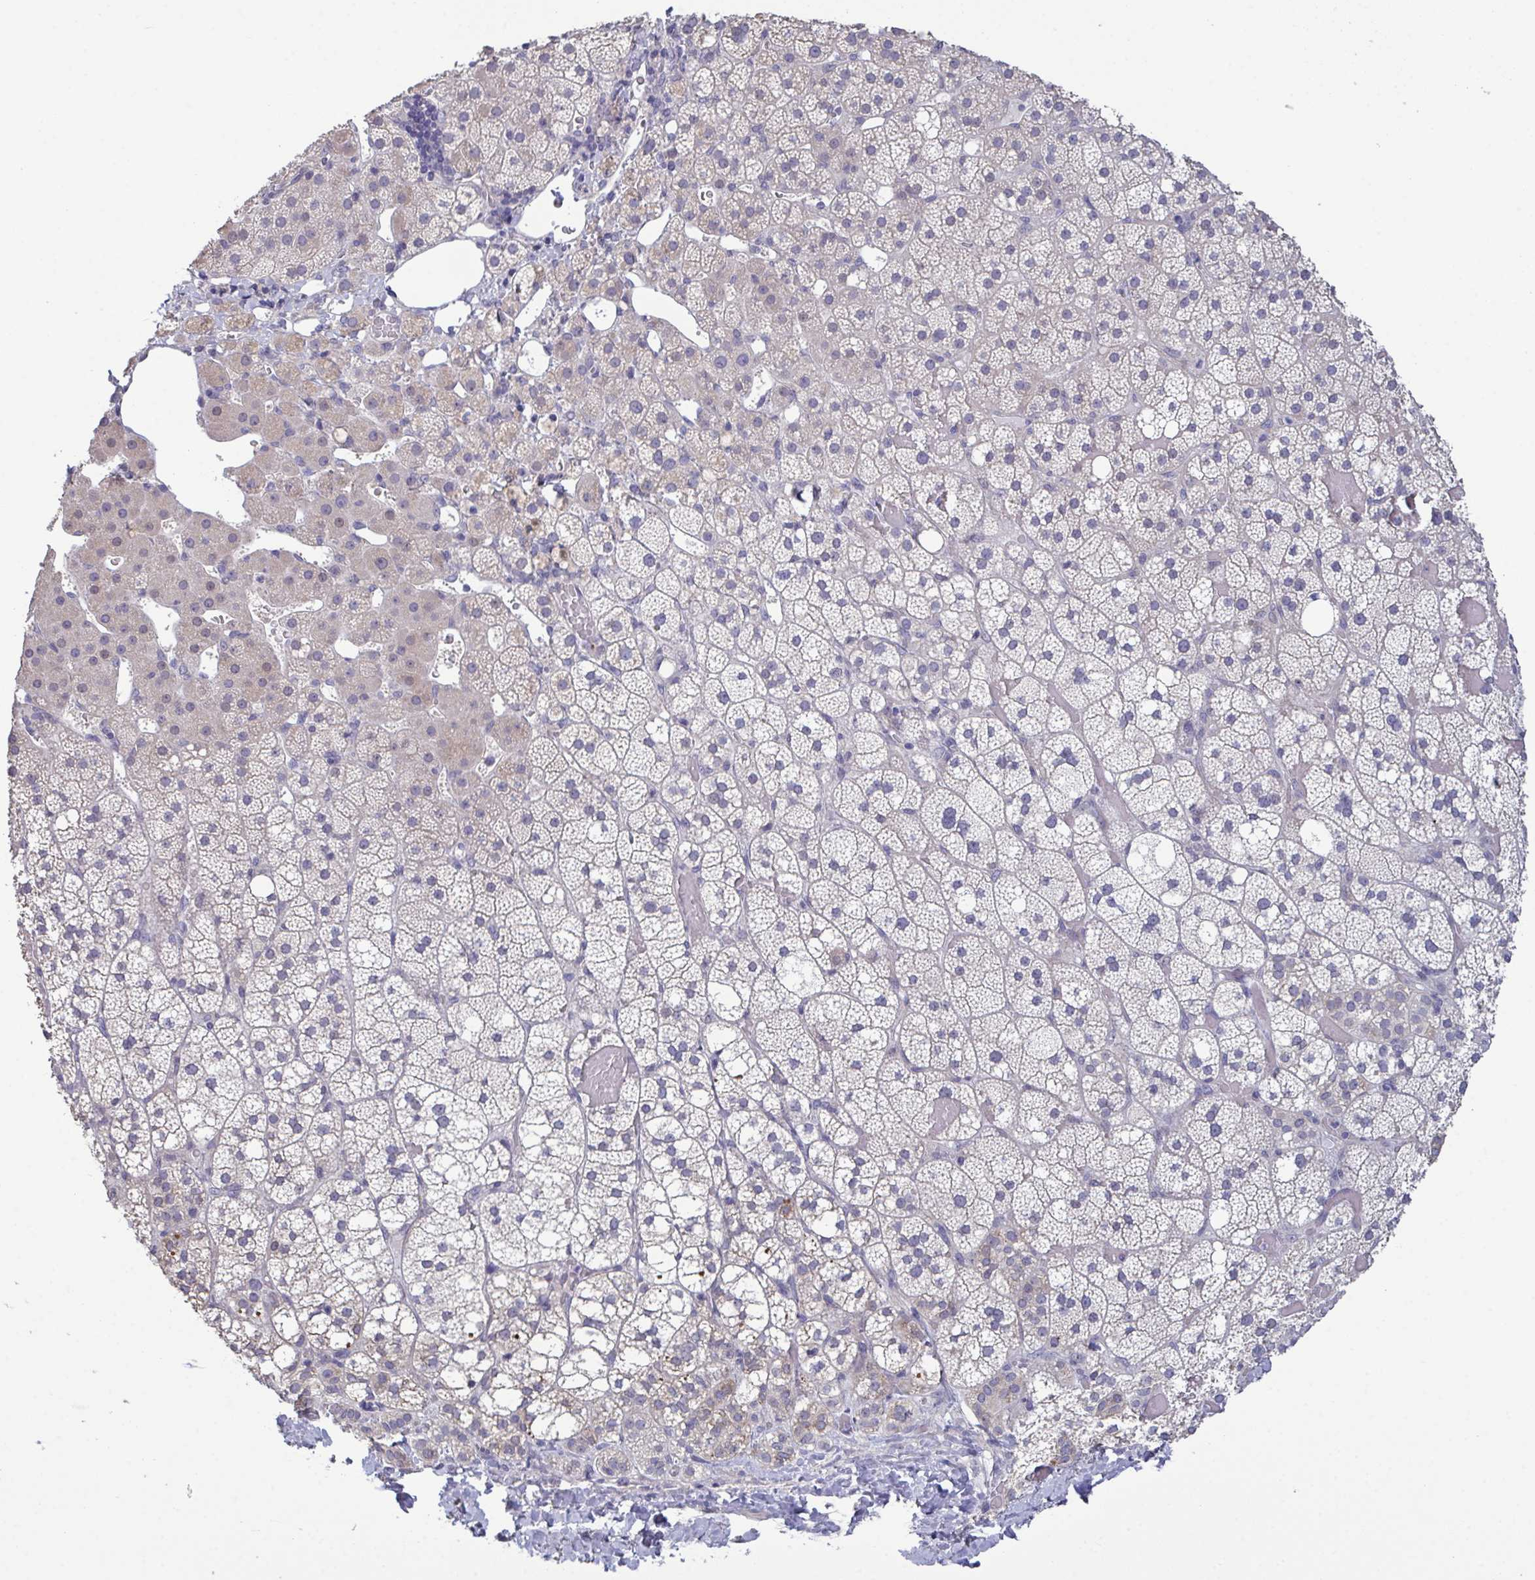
{"staining": {"intensity": "weak", "quantity": "<25%", "location": "cytoplasmic/membranous"}, "tissue": "adrenal gland", "cell_type": "Glandular cells", "image_type": "normal", "snomed": [{"axis": "morphology", "description": "Normal tissue, NOS"}, {"axis": "topography", "description": "Adrenal gland"}], "caption": "Human adrenal gland stained for a protein using immunohistochemistry (IHC) displays no staining in glandular cells.", "gene": "GLDC", "patient": {"sex": "male", "age": 53}}